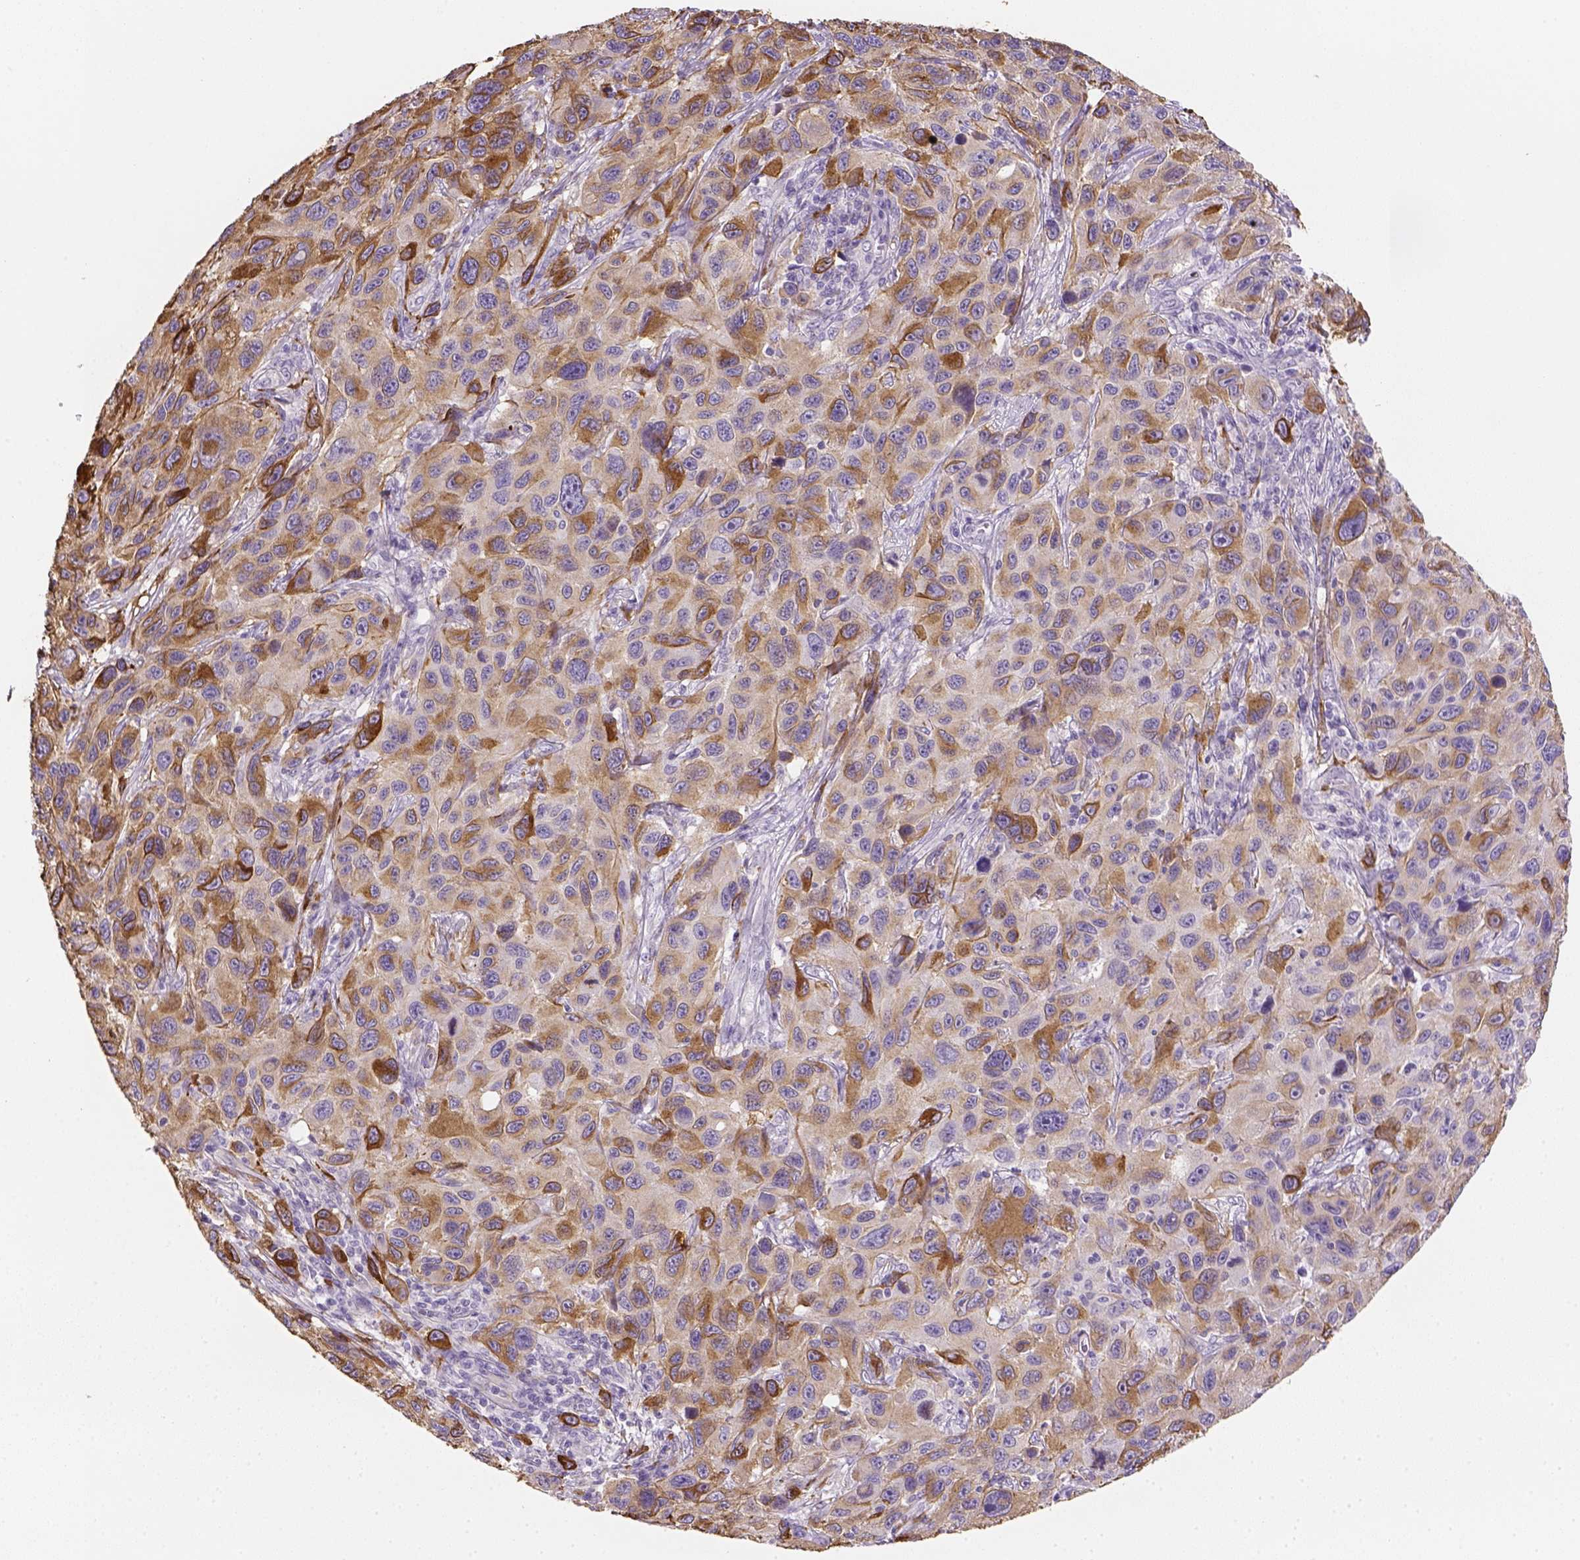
{"staining": {"intensity": "moderate", "quantity": ">75%", "location": "cytoplasmic/membranous"}, "tissue": "melanoma", "cell_type": "Tumor cells", "image_type": "cancer", "snomed": [{"axis": "morphology", "description": "Malignant melanoma, NOS"}, {"axis": "topography", "description": "Skin"}], "caption": "Protein analysis of malignant melanoma tissue demonstrates moderate cytoplasmic/membranous expression in about >75% of tumor cells. (IHC, brightfield microscopy, high magnification).", "gene": "CACNB1", "patient": {"sex": "male", "age": 53}}